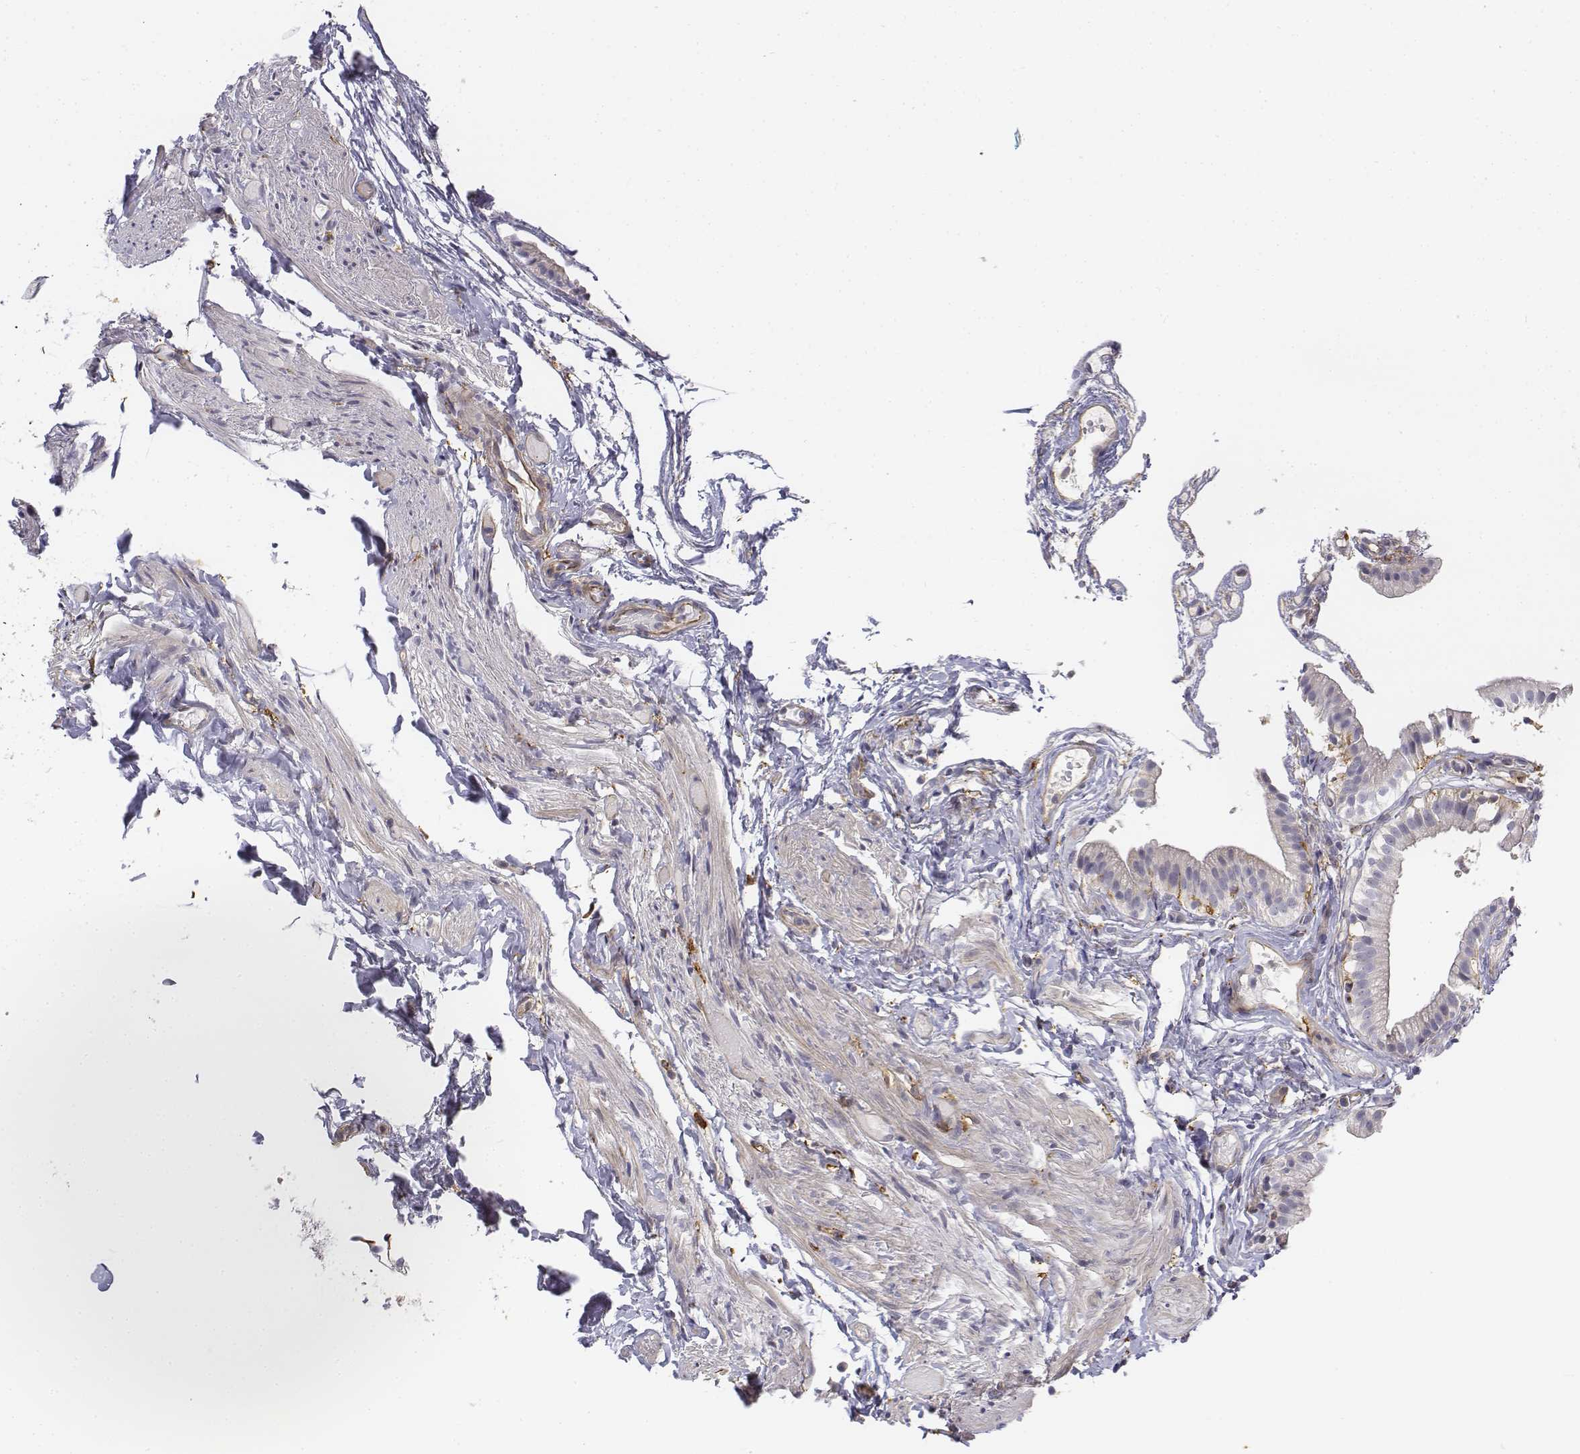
{"staining": {"intensity": "negative", "quantity": "none", "location": "none"}, "tissue": "gallbladder", "cell_type": "Glandular cells", "image_type": "normal", "snomed": [{"axis": "morphology", "description": "Normal tissue, NOS"}, {"axis": "topography", "description": "Gallbladder"}], "caption": "Histopathology image shows no significant protein staining in glandular cells of benign gallbladder. Nuclei are stained in blue.", "gene": "CD14", "patient": {"sex": "female", "age": 47}}